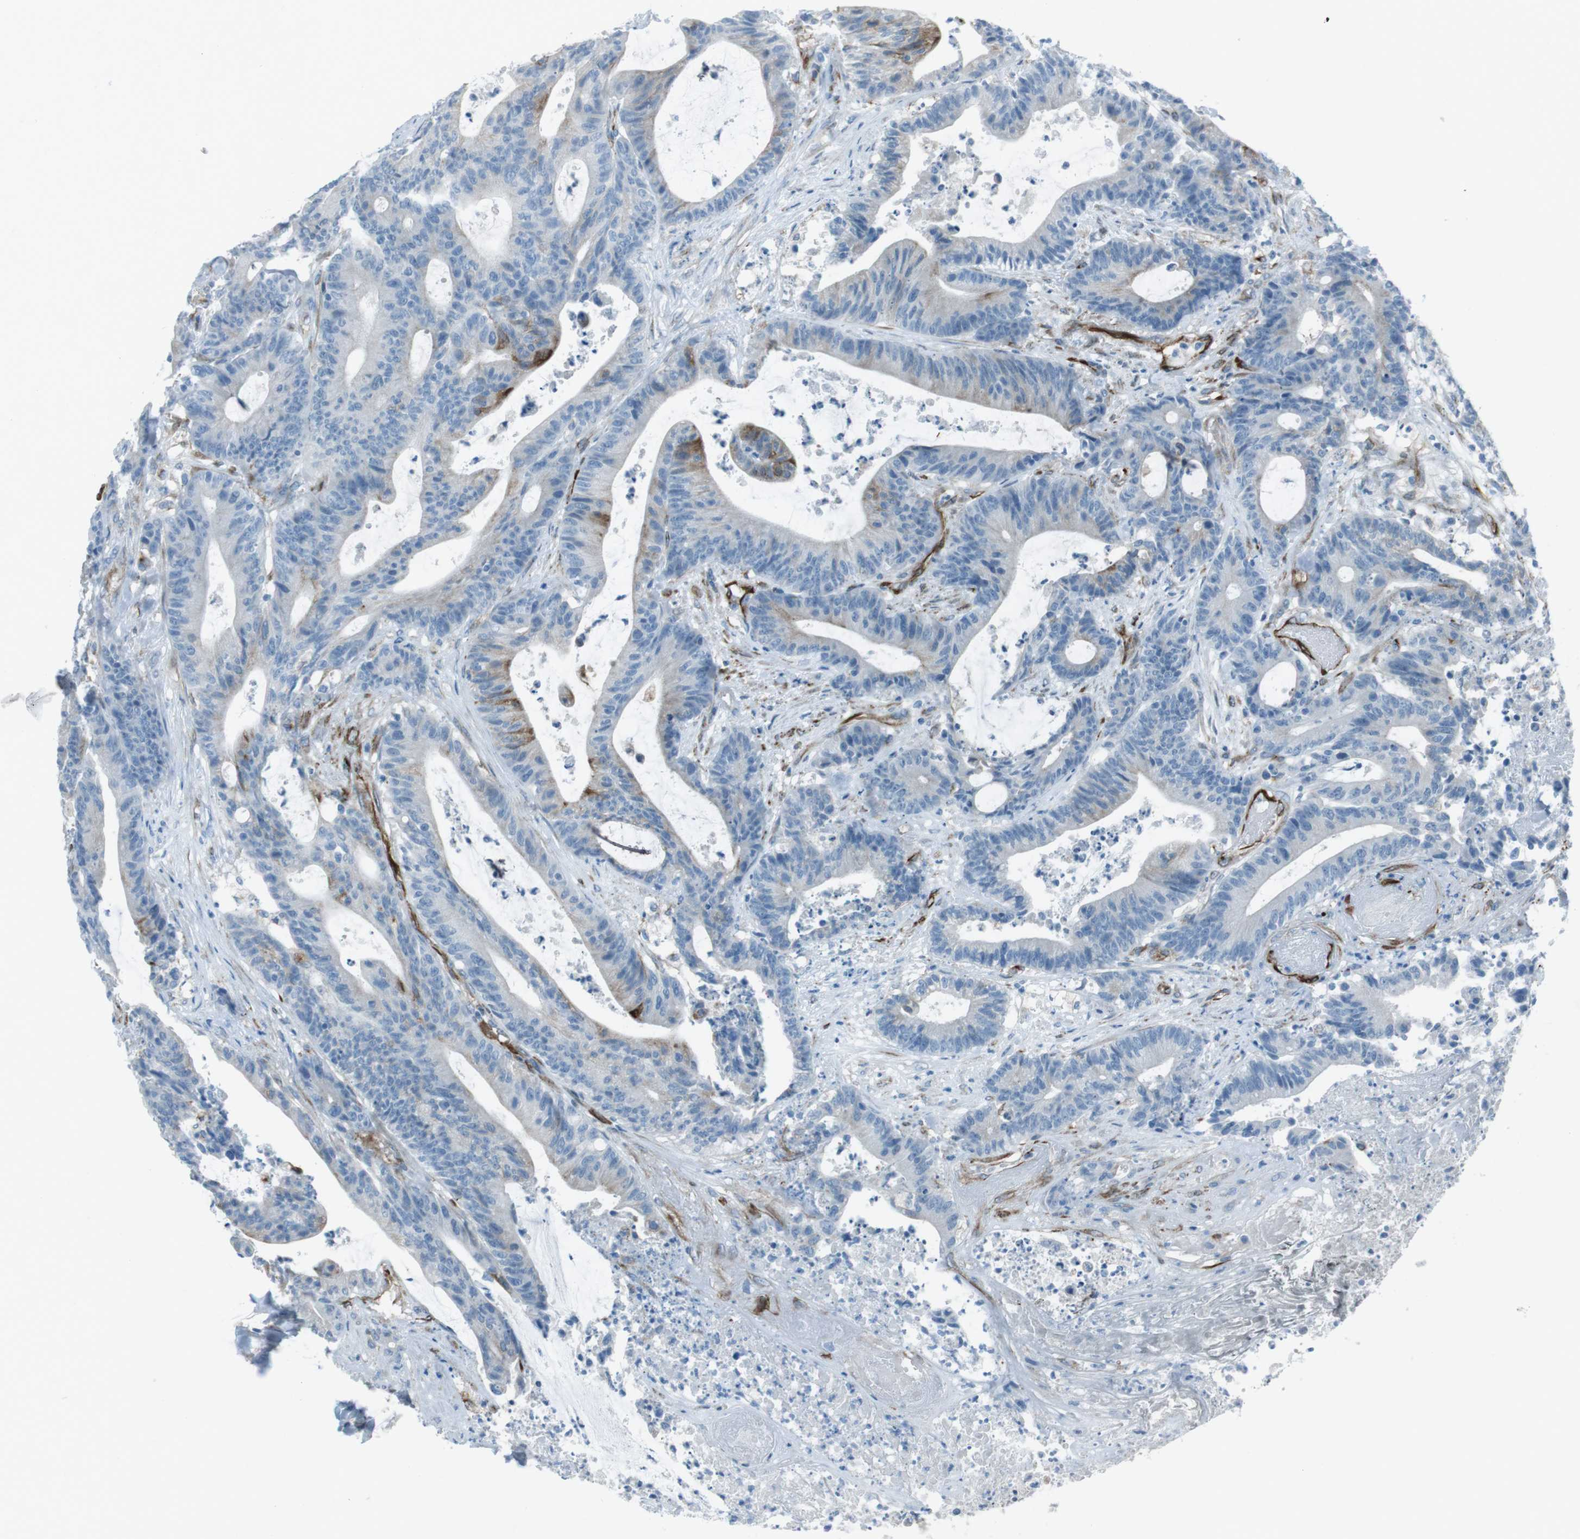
{"staining": {"intensity": "weak", "quantity": "<25%", "location": "cytoplasmic/membranous"}, "tissue": "colorectal cancer", "cell_type": "Tumor cells", "image_type": "cancer", "snomed": [{"axis": "morphology", "description": "Adenocarcinoma, NOS"}, {"axis": "topography", "description": "Colon"}], "caption": "Protein analysis of colorectal adenocarcinoma reveals no significant expression in tumor cells.", "gene": "TUBB2A", "patient": {"sex": "female", "age": 84}}